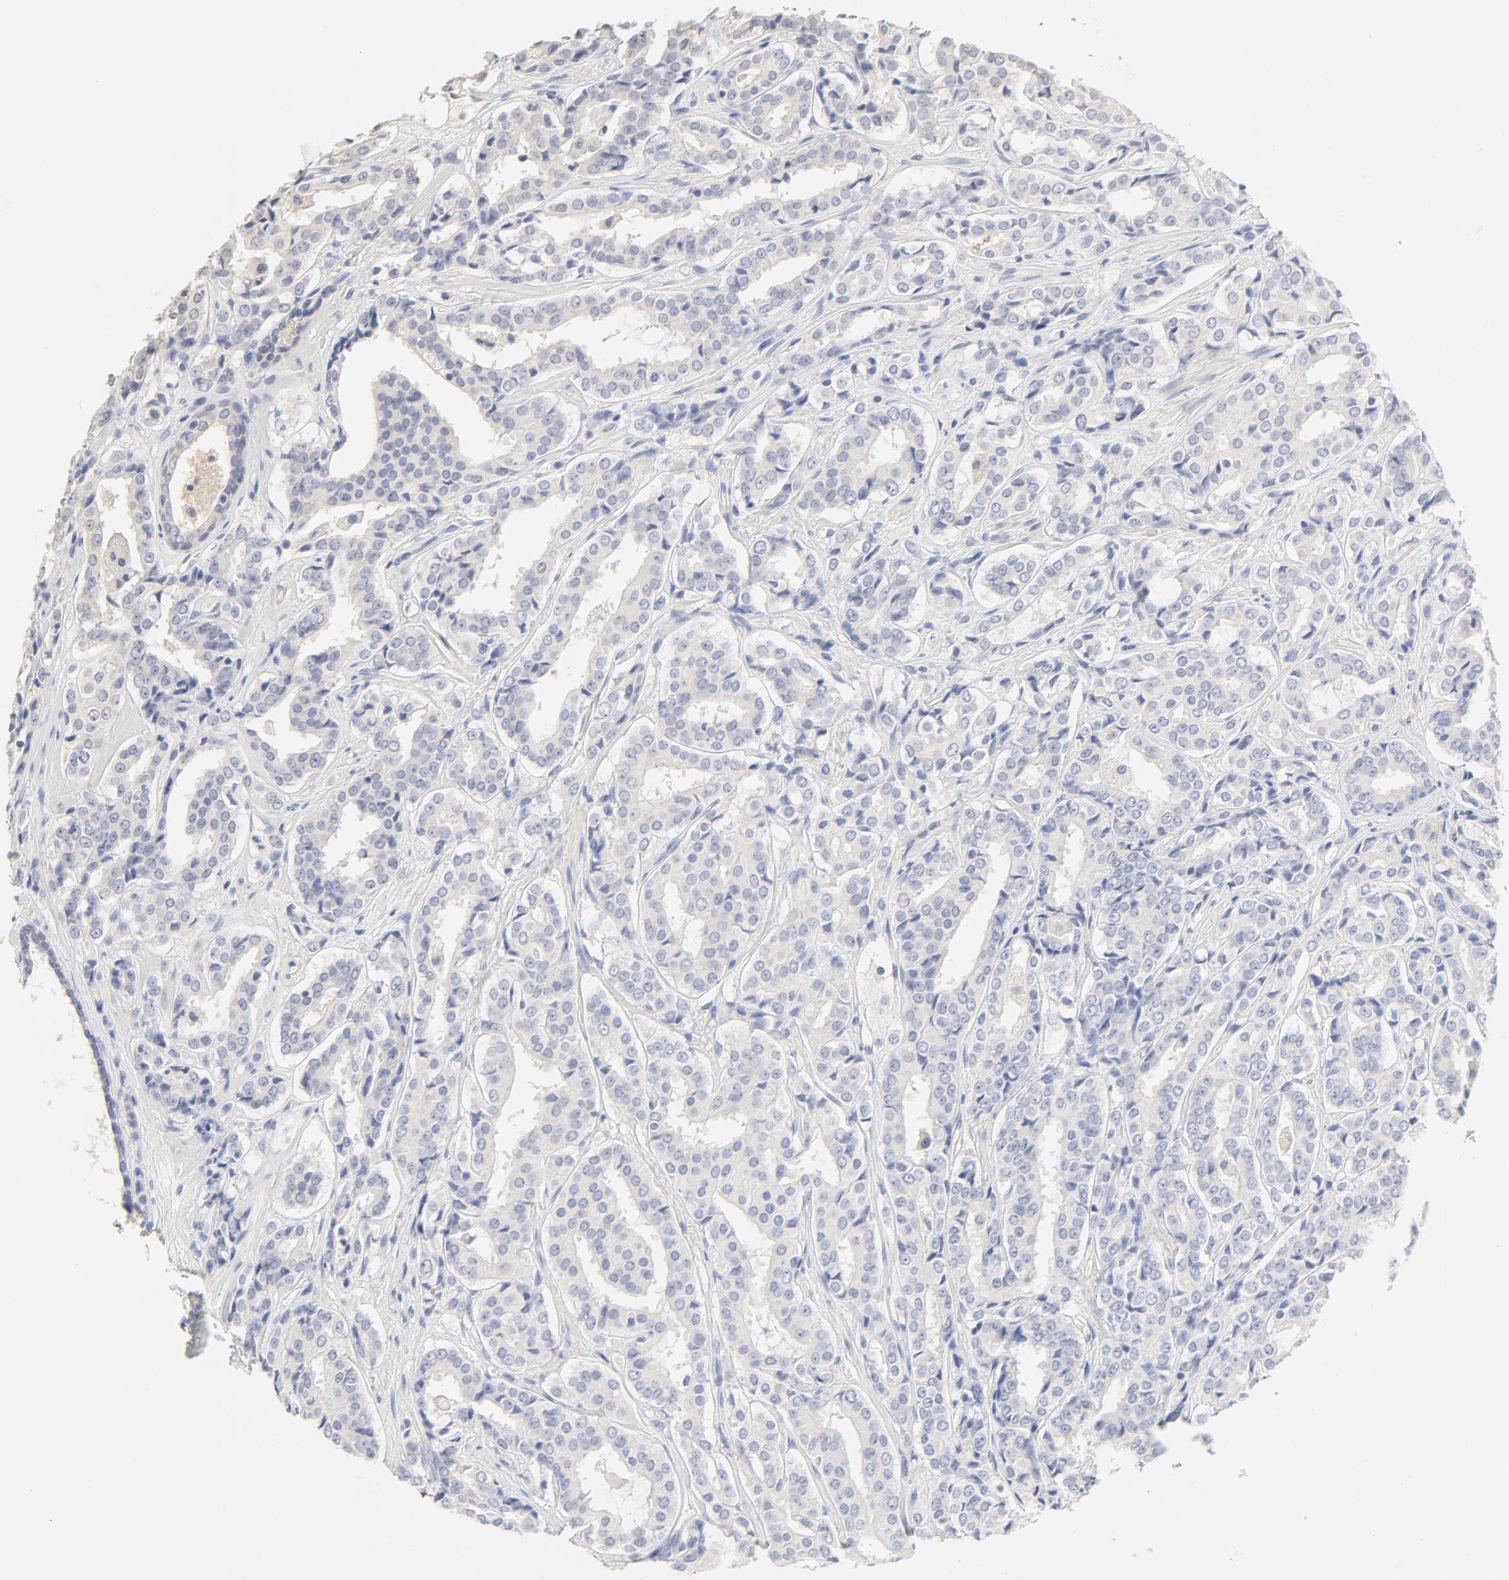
{"staining": {"intensity": "negative", "quantity": "none", "location": "none"}, "tissue": "prostate cancer", "cell_type": "Tumor cells", "image_type": "cancer", "snomed": [{"axis": "morphology", "description": "Adenocarcinoma, Medium grade"}, {"axis": "topography", "description": "Prostate"}], "caption": "Adenocarcinoma (medium-grade) (prostate) stained for a protein using immunohistochemistry (IHC) displays no positivity tumor cells.", "gene": "FCGBP", "patient": {"sex": "male", "age": 60}}